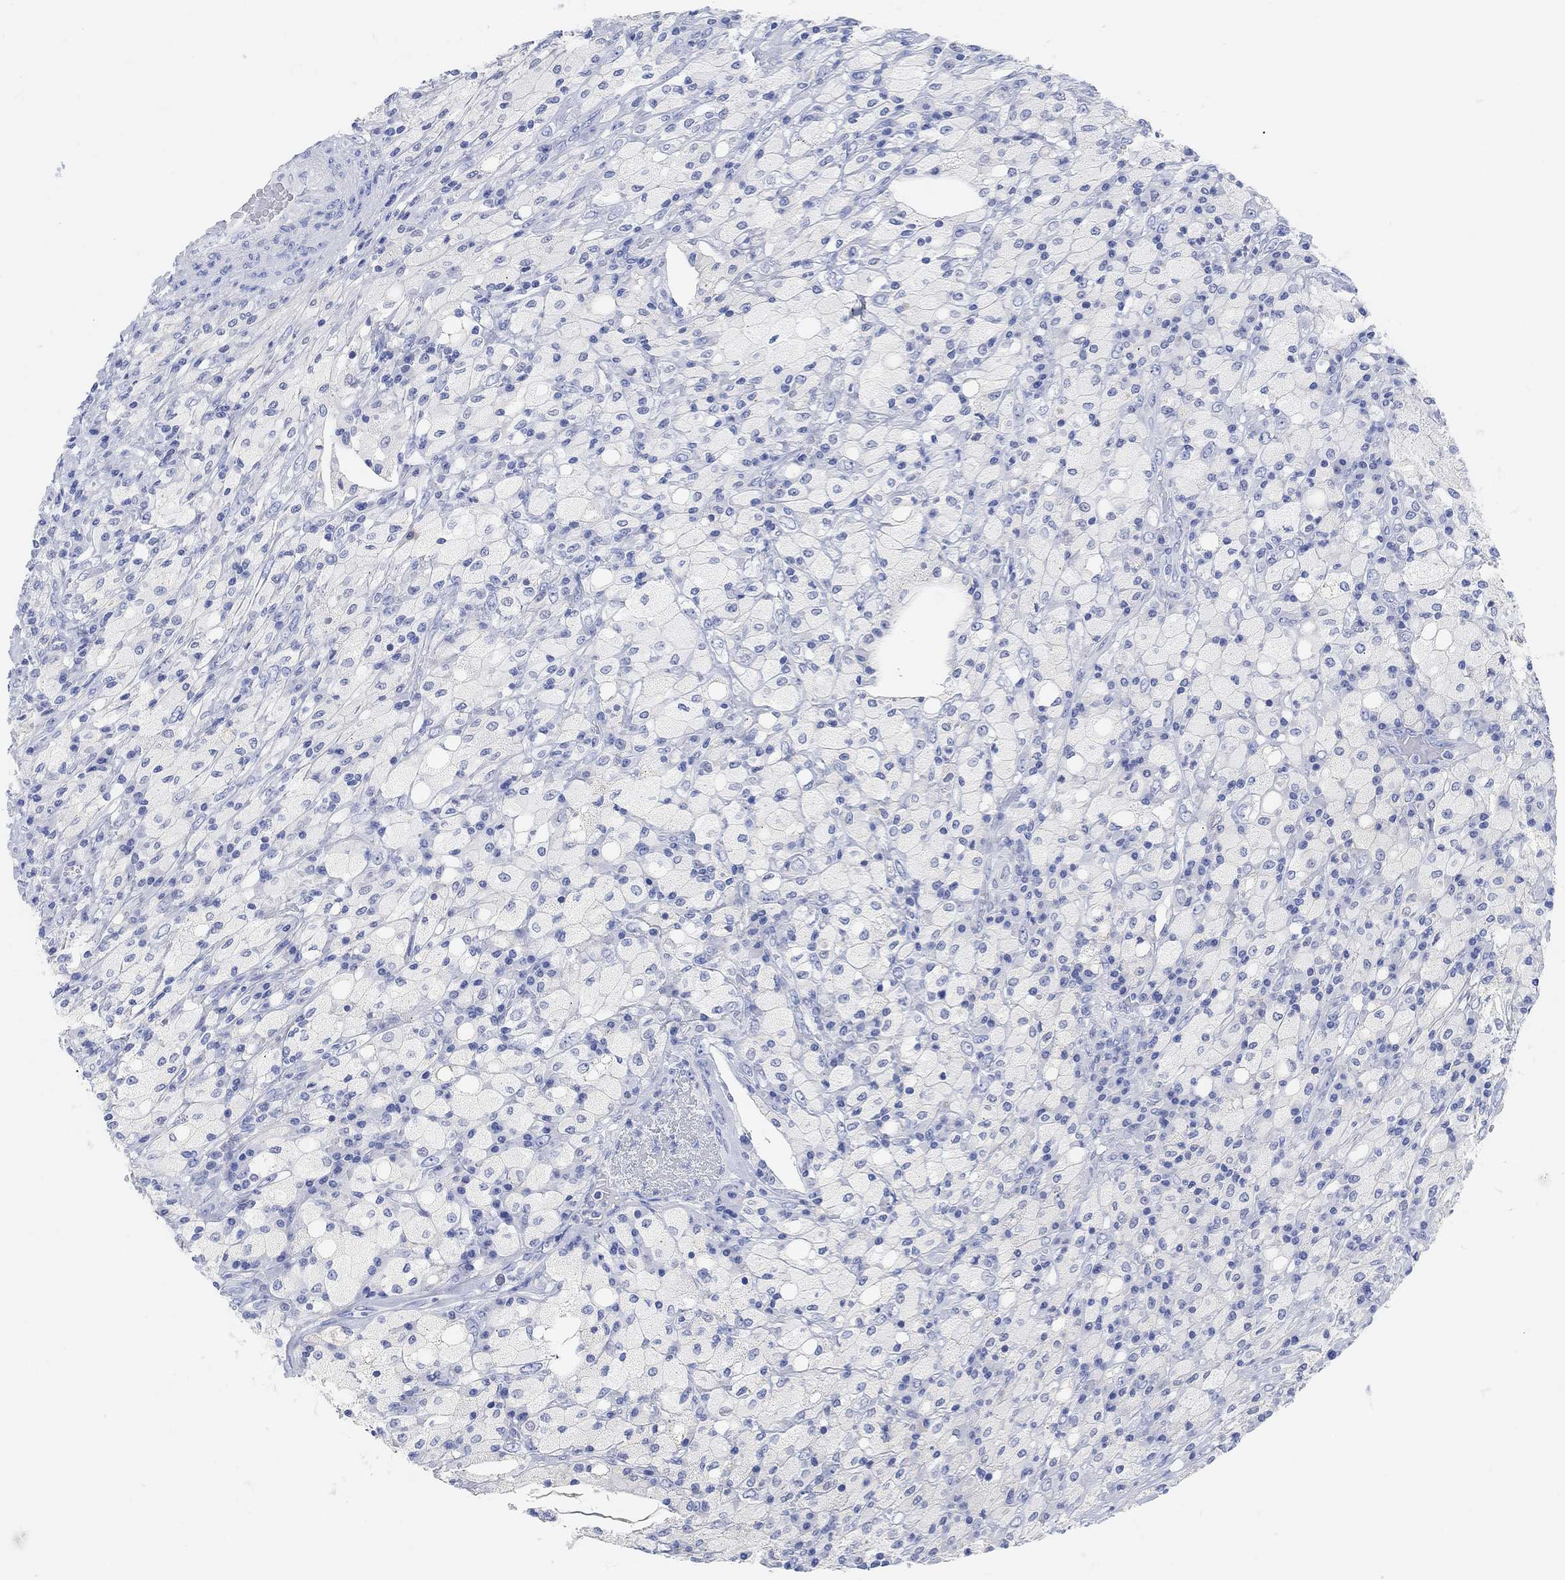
{"staining": {"intensity": "negative", "quantity": "none", "location": "none"}, "tissue": "testis cancer", "cell_type": "Tumor cells", "image_type": "cancer", "snomed": [{"axis": "morphology", "description": "Necrosis, NOS"}, {"axis": "morphology", "description": "Carcinoma, Embryonal, NOS"}, {"axis": "topography", "description": "Testis"}], "caption": "Tumor cells show no significant protein positivity in testis cancer.", "gene": "ENO4", "patient": {"sex": "male", "age": 19}}